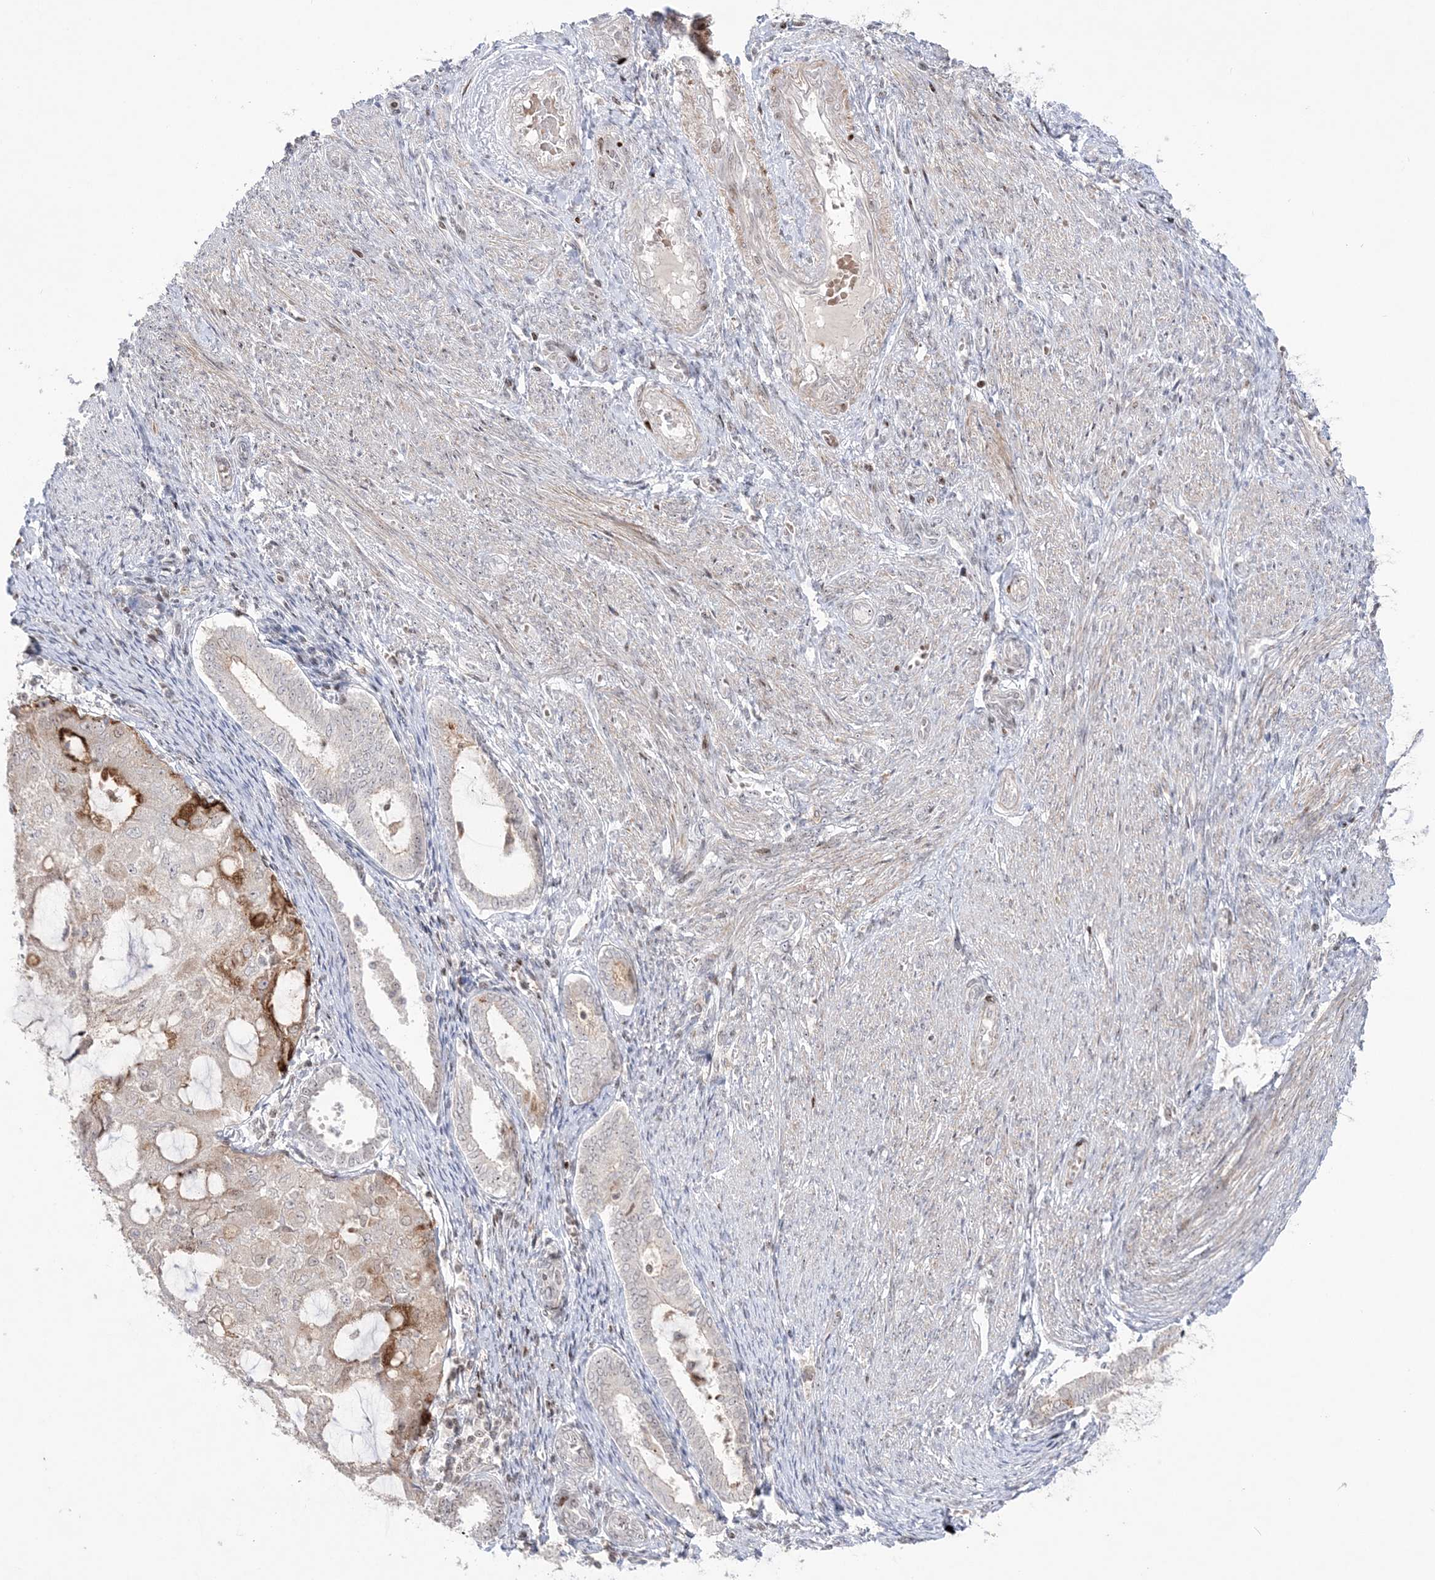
{"staining": {"intensity": "moderate", "quantity": "<25%", "location": "cytoplasmic/membranous"}, "tissue": "endometrial cancer", "cell_type": "Tumor cells", "image_type": "cancer", "snomed": [{"axis": "morphology", "description": "Adenocarcinoma, NOS"}, {"axis": "topography", "description": "Endometrium"}], "caption": "Tumor cells demonstrate moderate cytoplasmic/membranous positivity in approximately <25% of cells in endometrial cancer. (IHC, brightfield microscopy, high magnification).", "gene": "SH3BP4", "patient": {"sex": "female", "age": 81}}